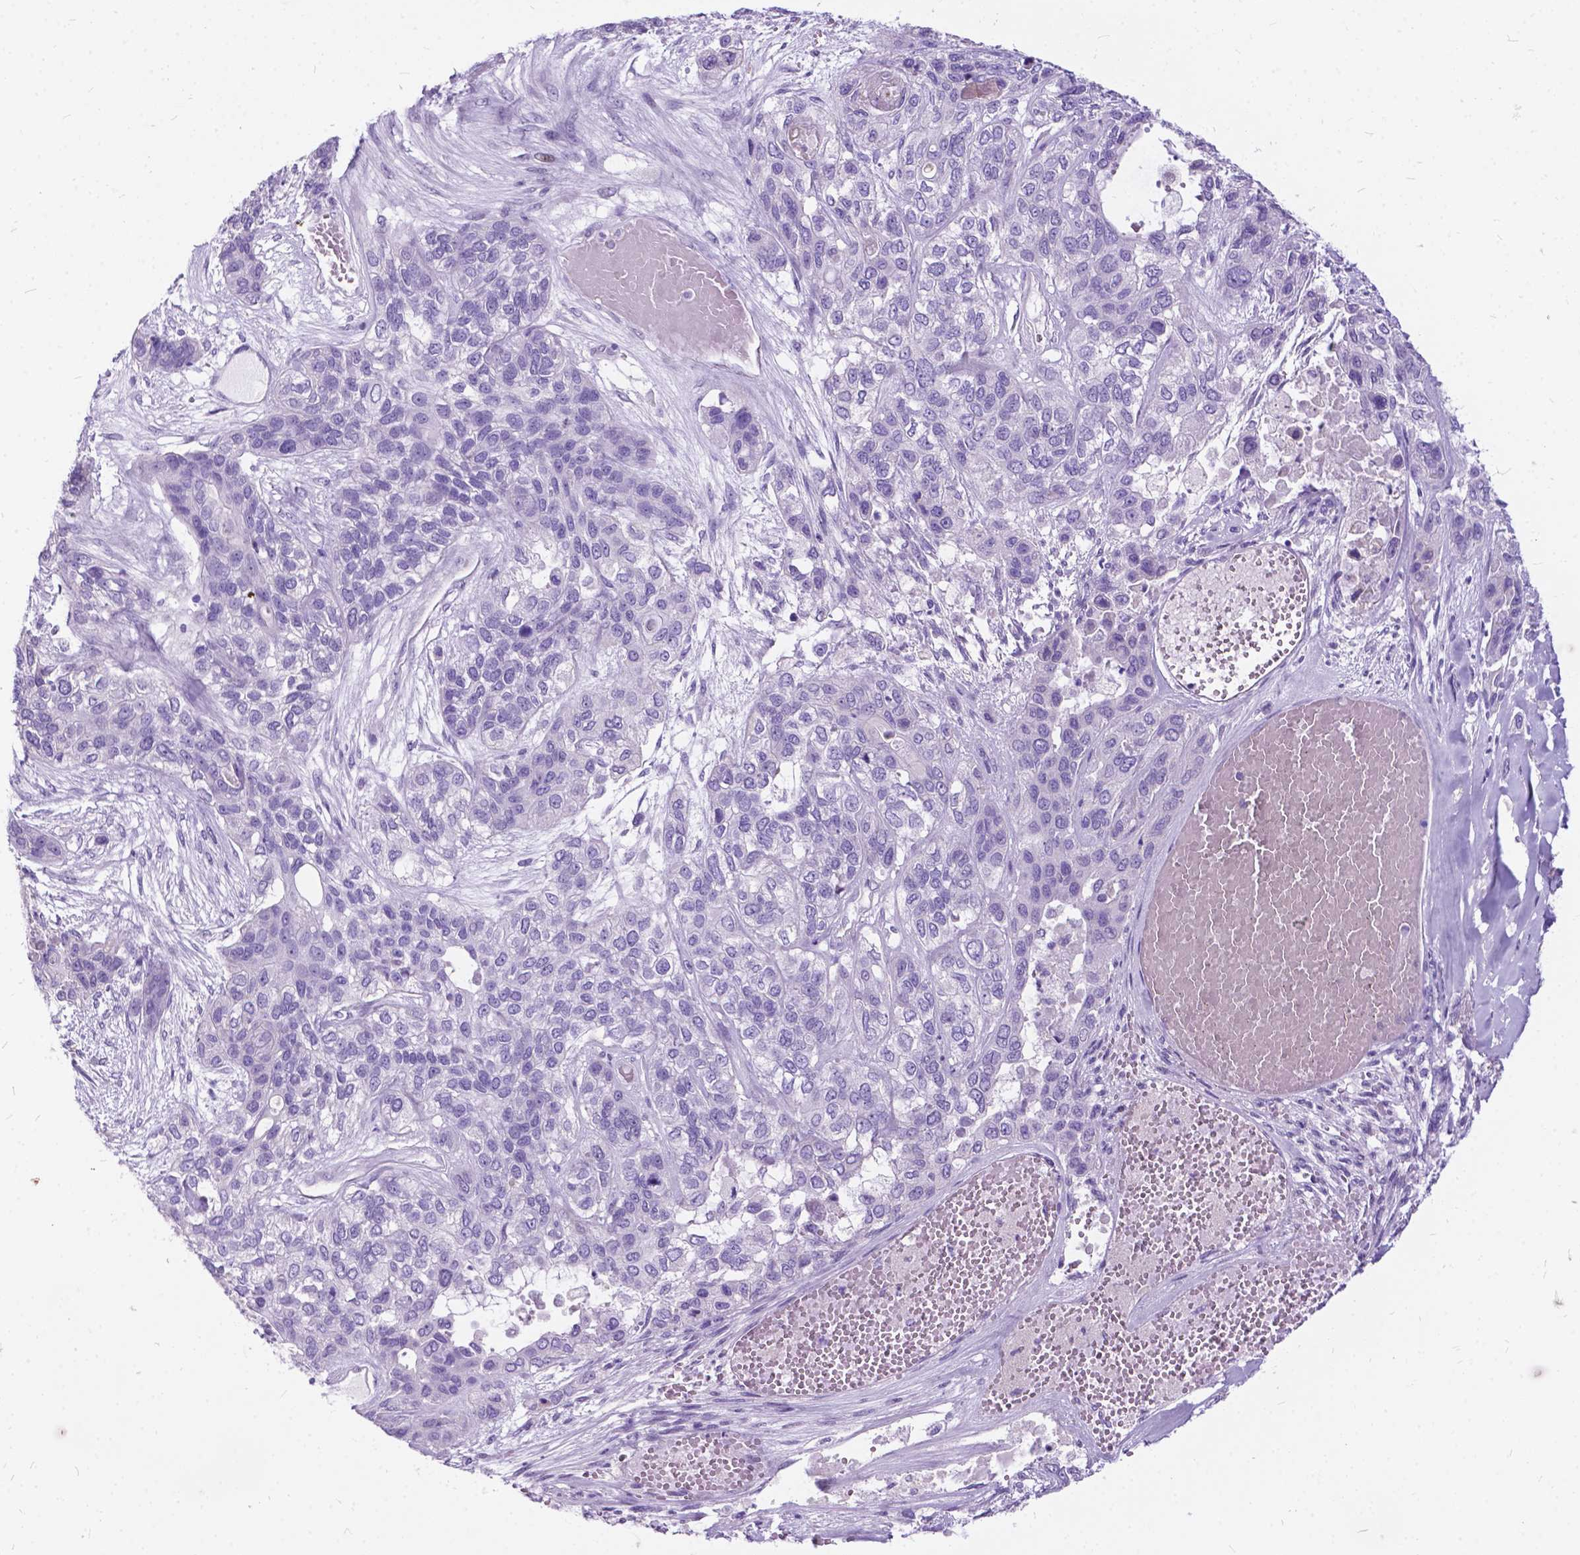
{"staining": {"intensity": "negative", "quantity": "none", "location": "none"}, "tissue": "lung cancer", "cell_type": "Tumor cells", "image_type": "cancer", "snomed": [{"axis": "morphology", "description": "Squamous cell carcinoma, NOS"}, {"axis": "topography", "description": "Lung"}], "caption": "IHC of lung cancer (squamous cell carcinoma) shows no staining in tumor cells. (DAB IHC with hematoxylin counter stain).", "gene": "BSND", "patient": {"sex": "female", "age": 70}}